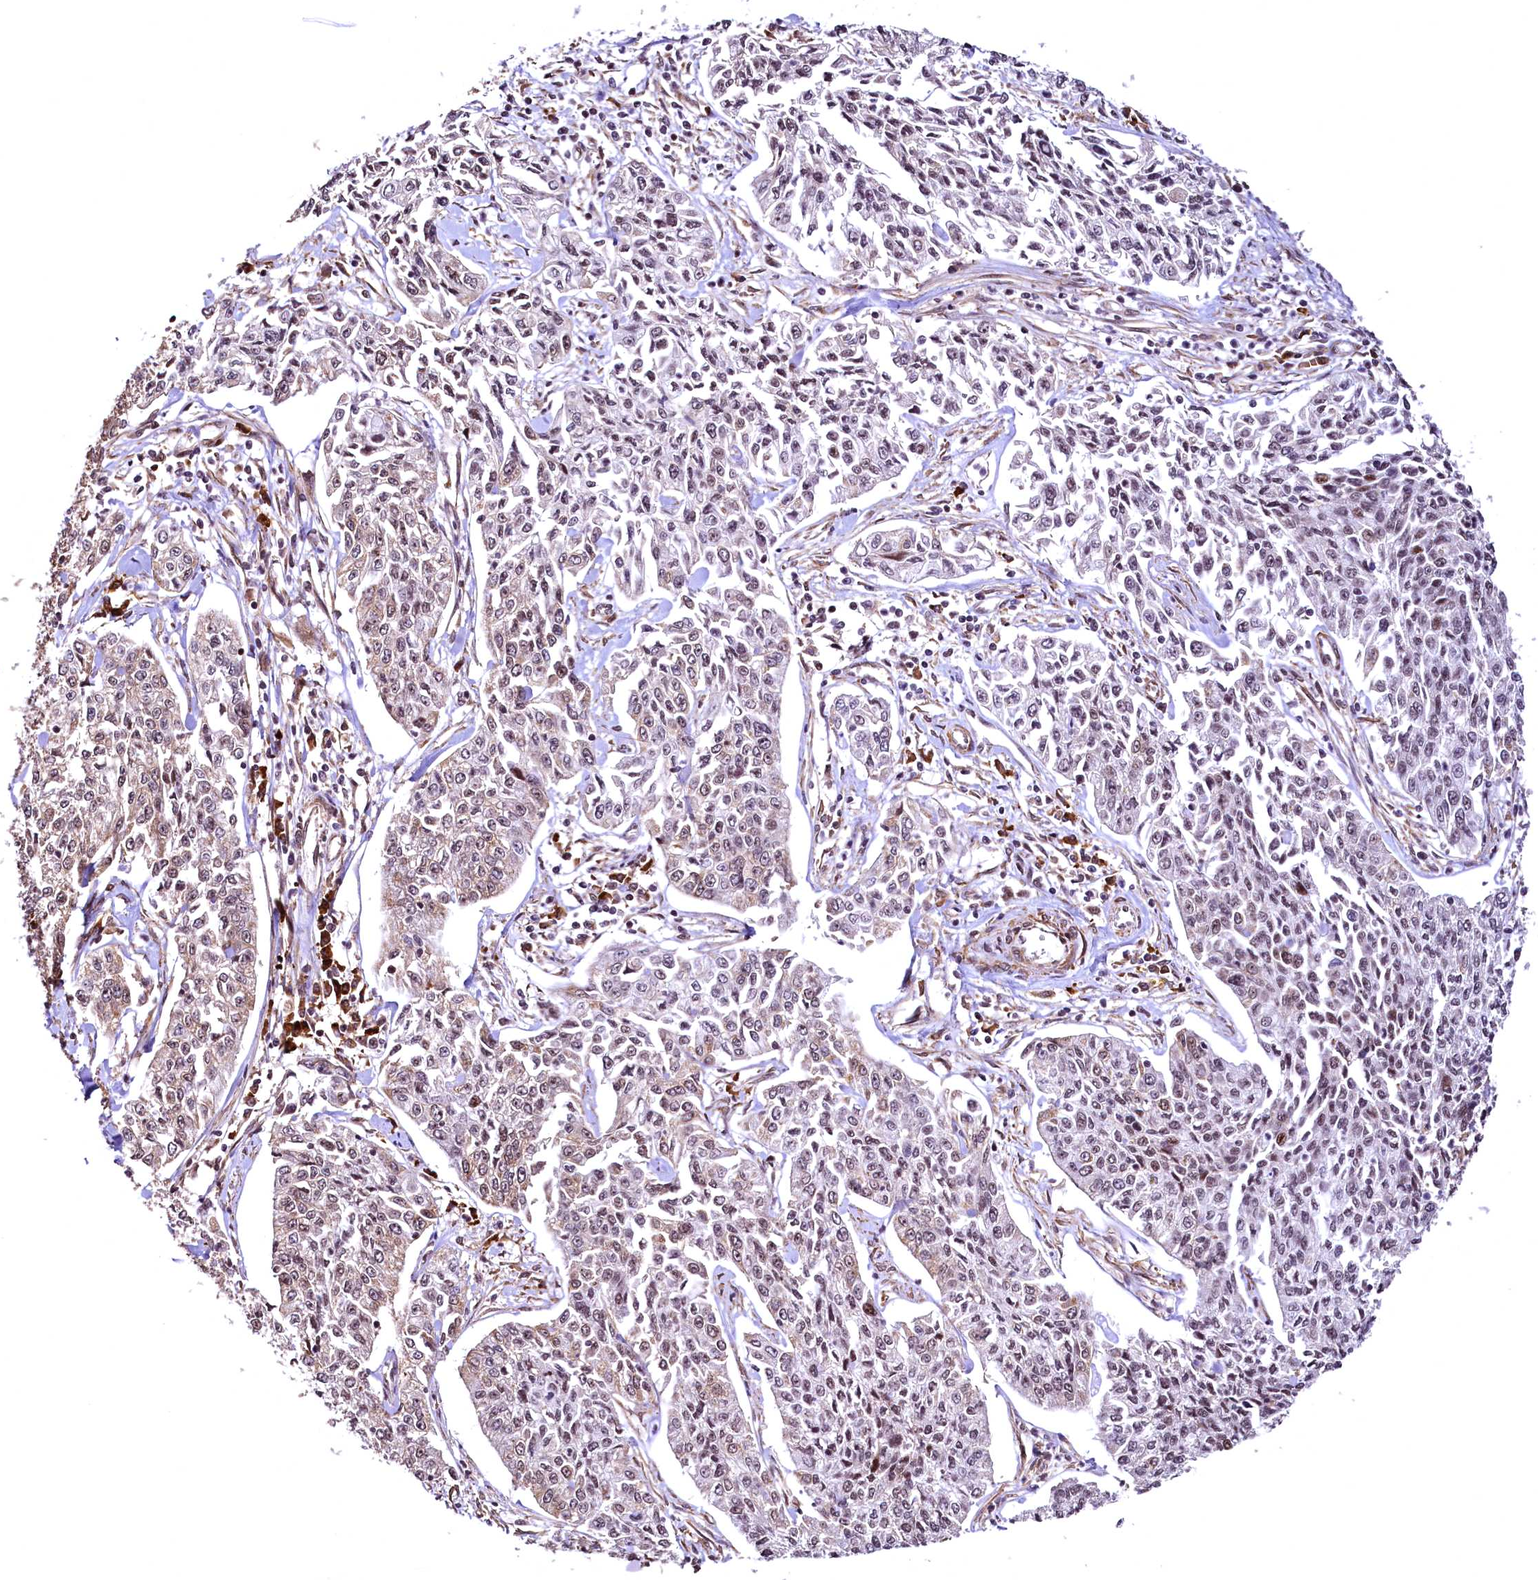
{"staining": {"intensity": "weak", "quantity": "25%-75%", "location": "nuclear"}, "tissue": "cervical cancer", "cell_type": "Tumor cells", "image_type": "cancer", "snomed": [{"axis": "morphology", "description": "Squamous cell carcinoma, NOS"}, {"axis": "topography", "description": "Cervix"}], "caption": "Tumor cells display low levels of weak nuclear positivity in about 25%-75% of cells in cervical cancer.", "gene": "PDS5B", "patient": {"sex": "female", "age": 35}}